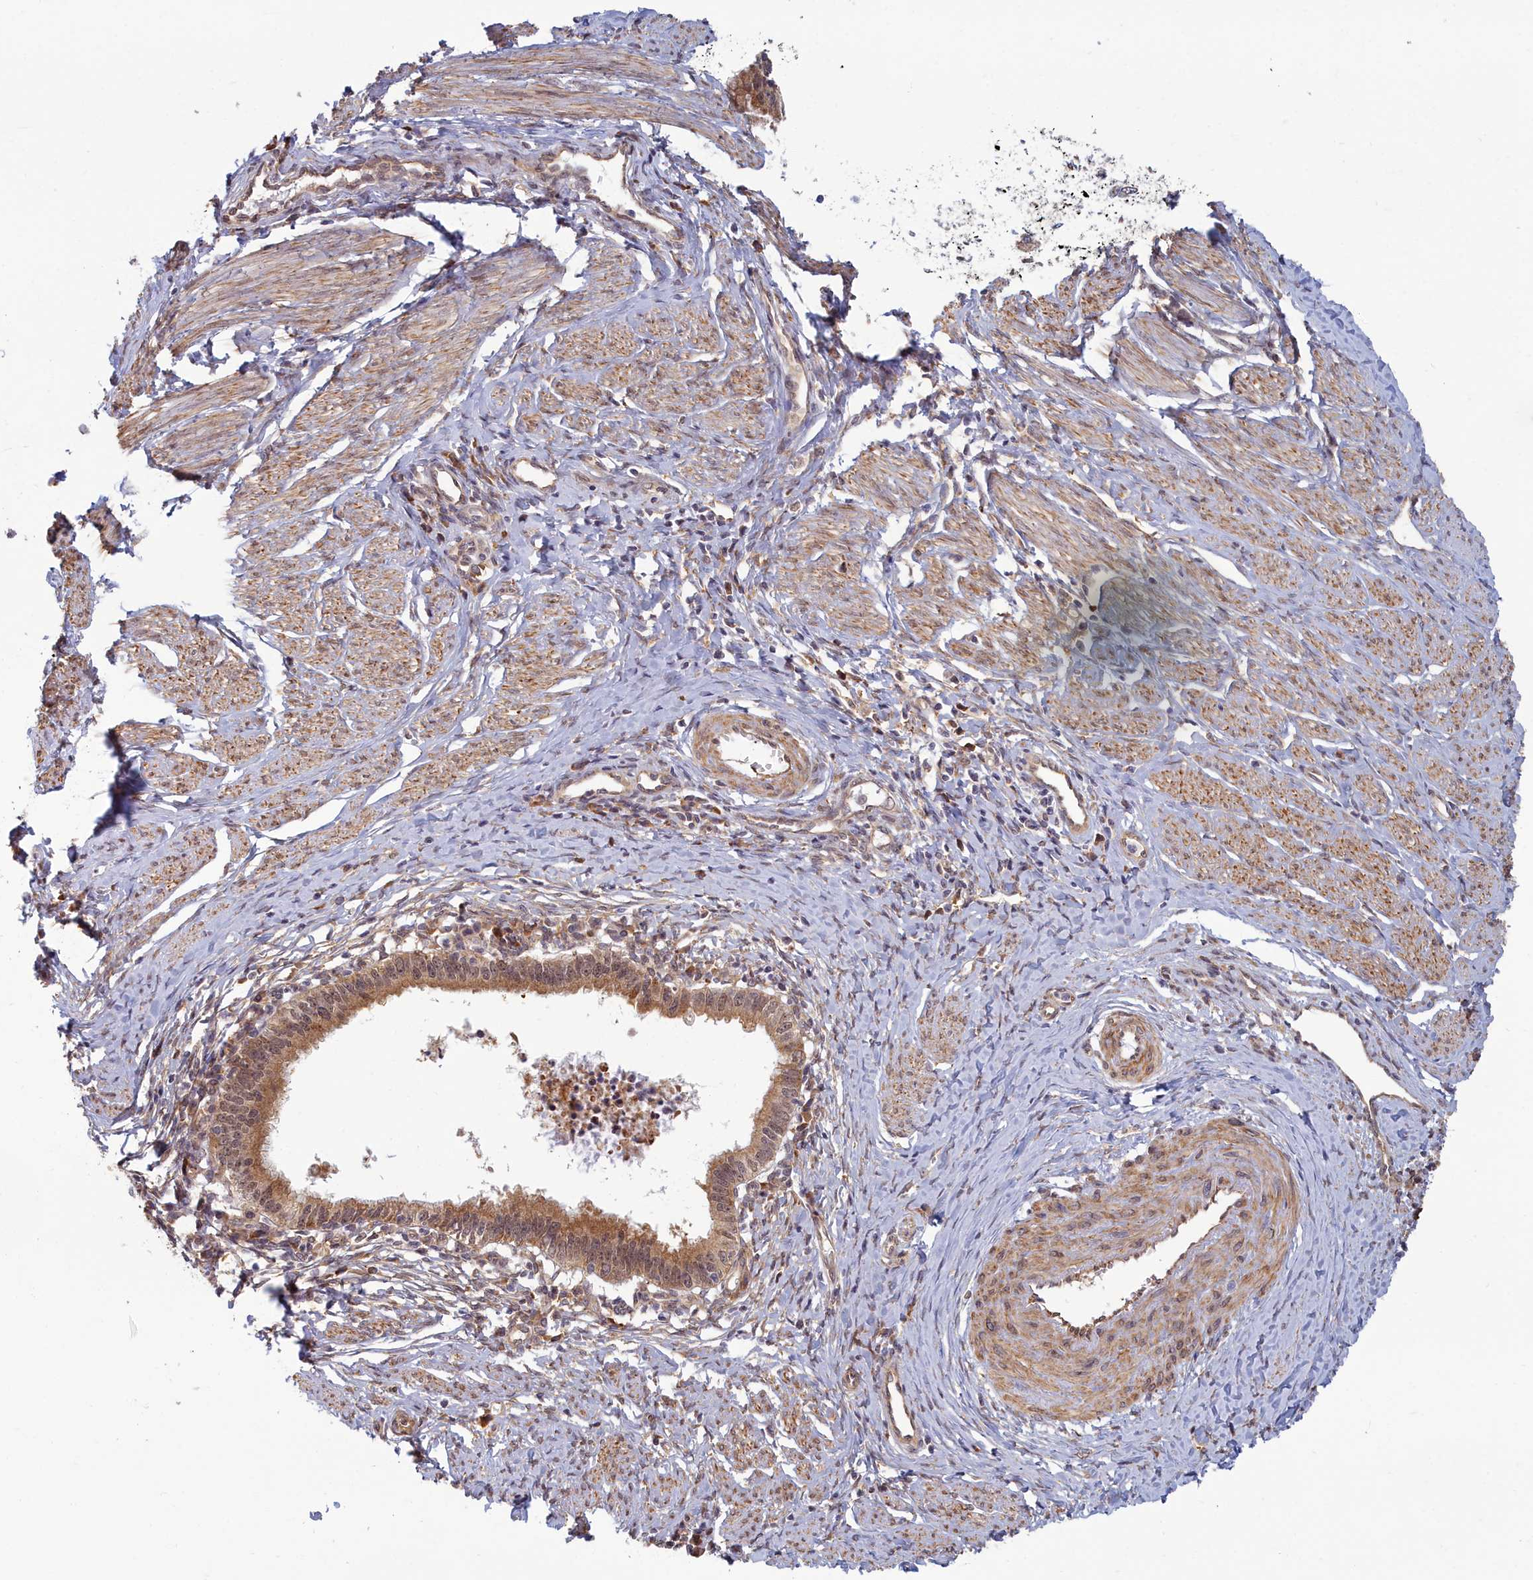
{"staining": {"intensity": "moderate", "quantity": ">75%", "location": "cytoplasmic/membranous,nuclear"}, "tissue": "cervical cancer", "cell_type": "Tumor cells", "image_type": "cancer", "snomed": [{"axis": "morphology", "description": "Adenocarcinoma, NOS"}, {"axis": "topography", "description": "Cervix"}], "caption": "A medium amount of moderate cytoplasmic/membranous and nuclear expression is present in approximately >75% of tumor cells in cervical adenocarcinoma tissue. The protein is stained brown, and the nuclei are stained in blue (DAB (3,3'-diaminobenzidine) IHC with brightfield microscopy, high magnification).", "gene": "MAK16", "patient": {"sex": "female", "age": 36}}